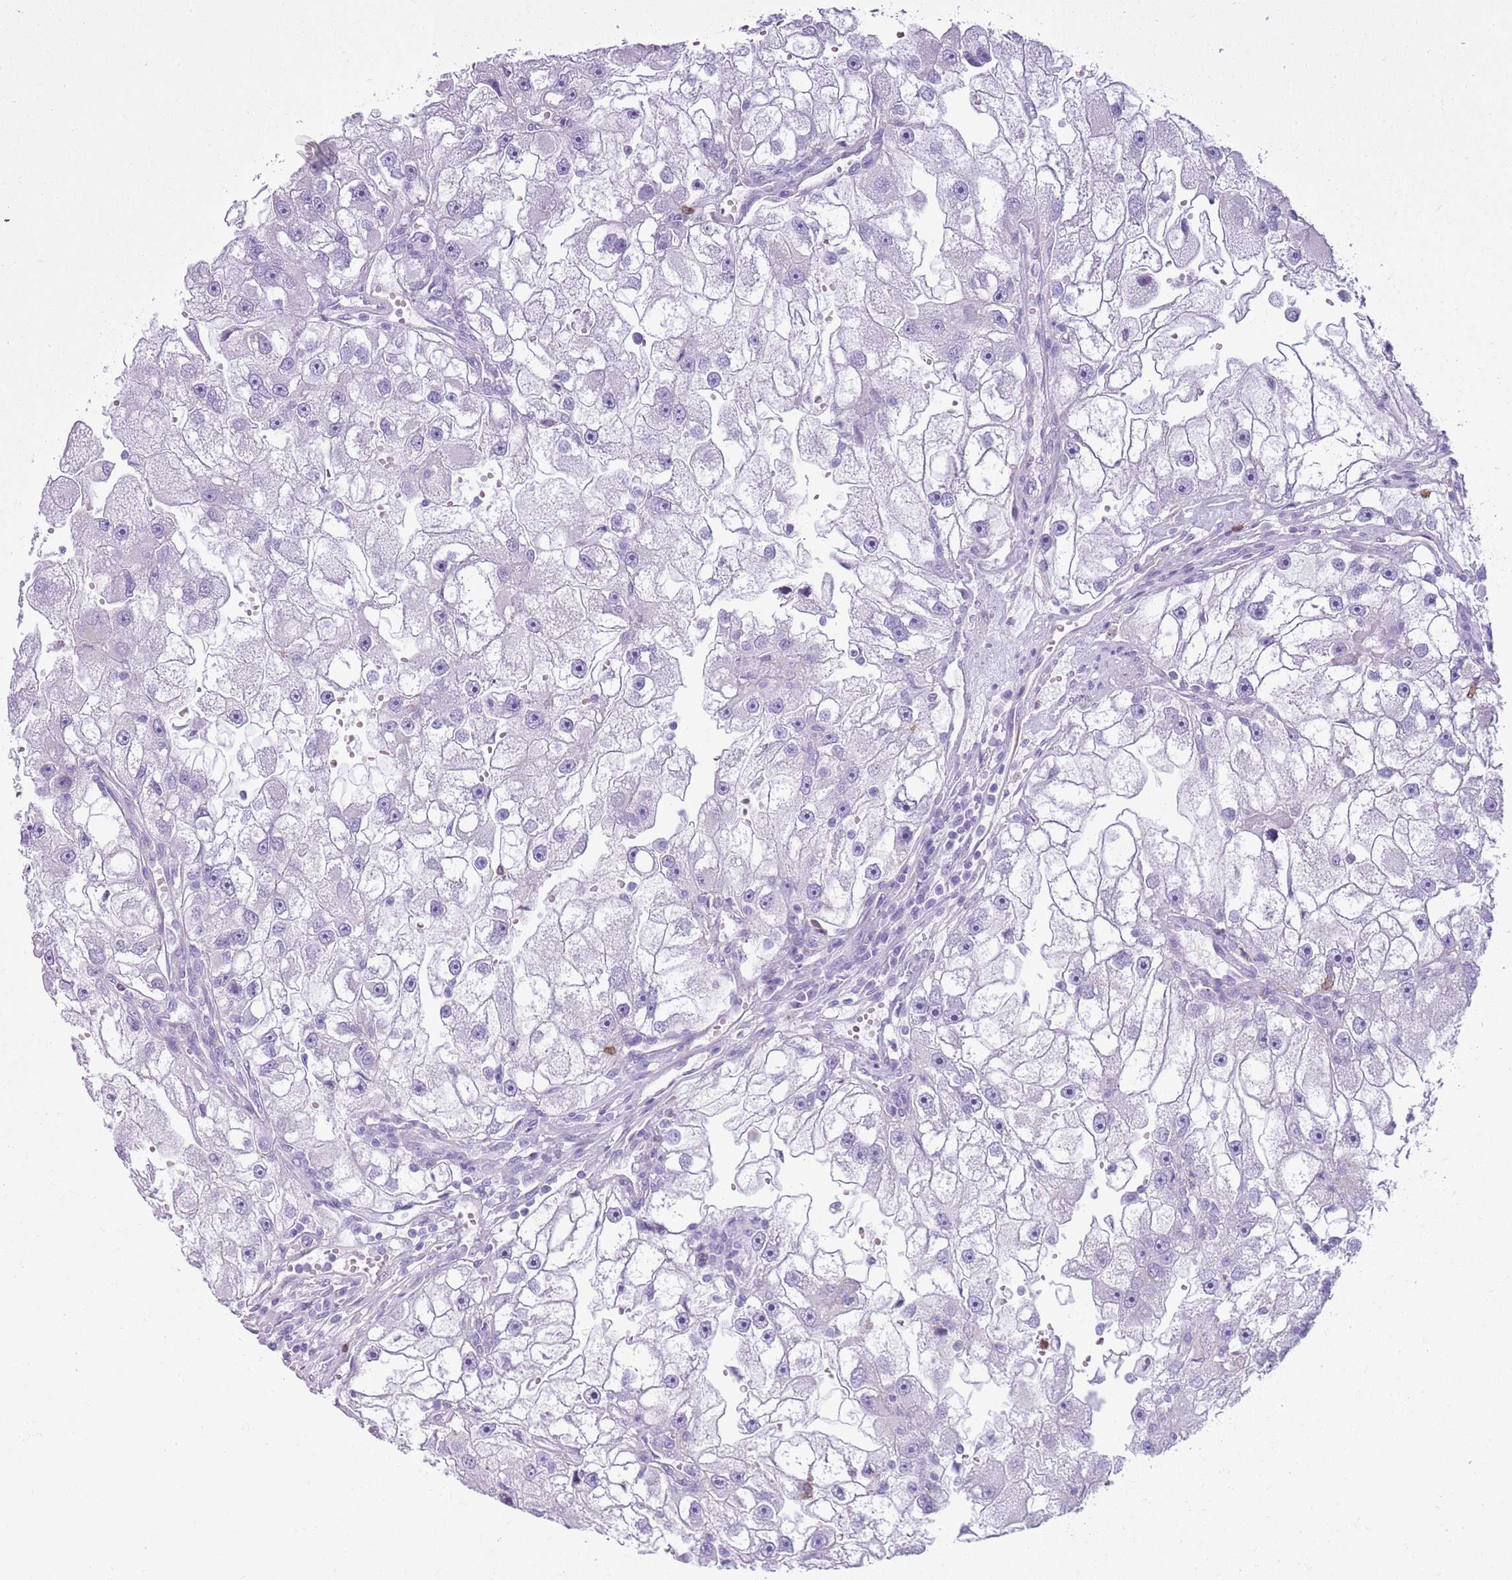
{"staining": {"intensity": "negative", "quantity": "none", "location": "none"}, "tissue": "renal cancer", "cell_type": "Tumor cells", "image_type": "cancer", "snomed": [{"axis": "morphology", "description": "Adenocarcinoma, NOS"}, {"axis": "topography", "description": "Kidney"}], "caption": "Immunohistochemistry (IHC) histopathology image of neoplastic tissue: renal cancer stained with DAB demonstrates no significant protein positivity in tumor cells.", "gene": "CD177", "patient": {"sex": "male", "age": 63}}